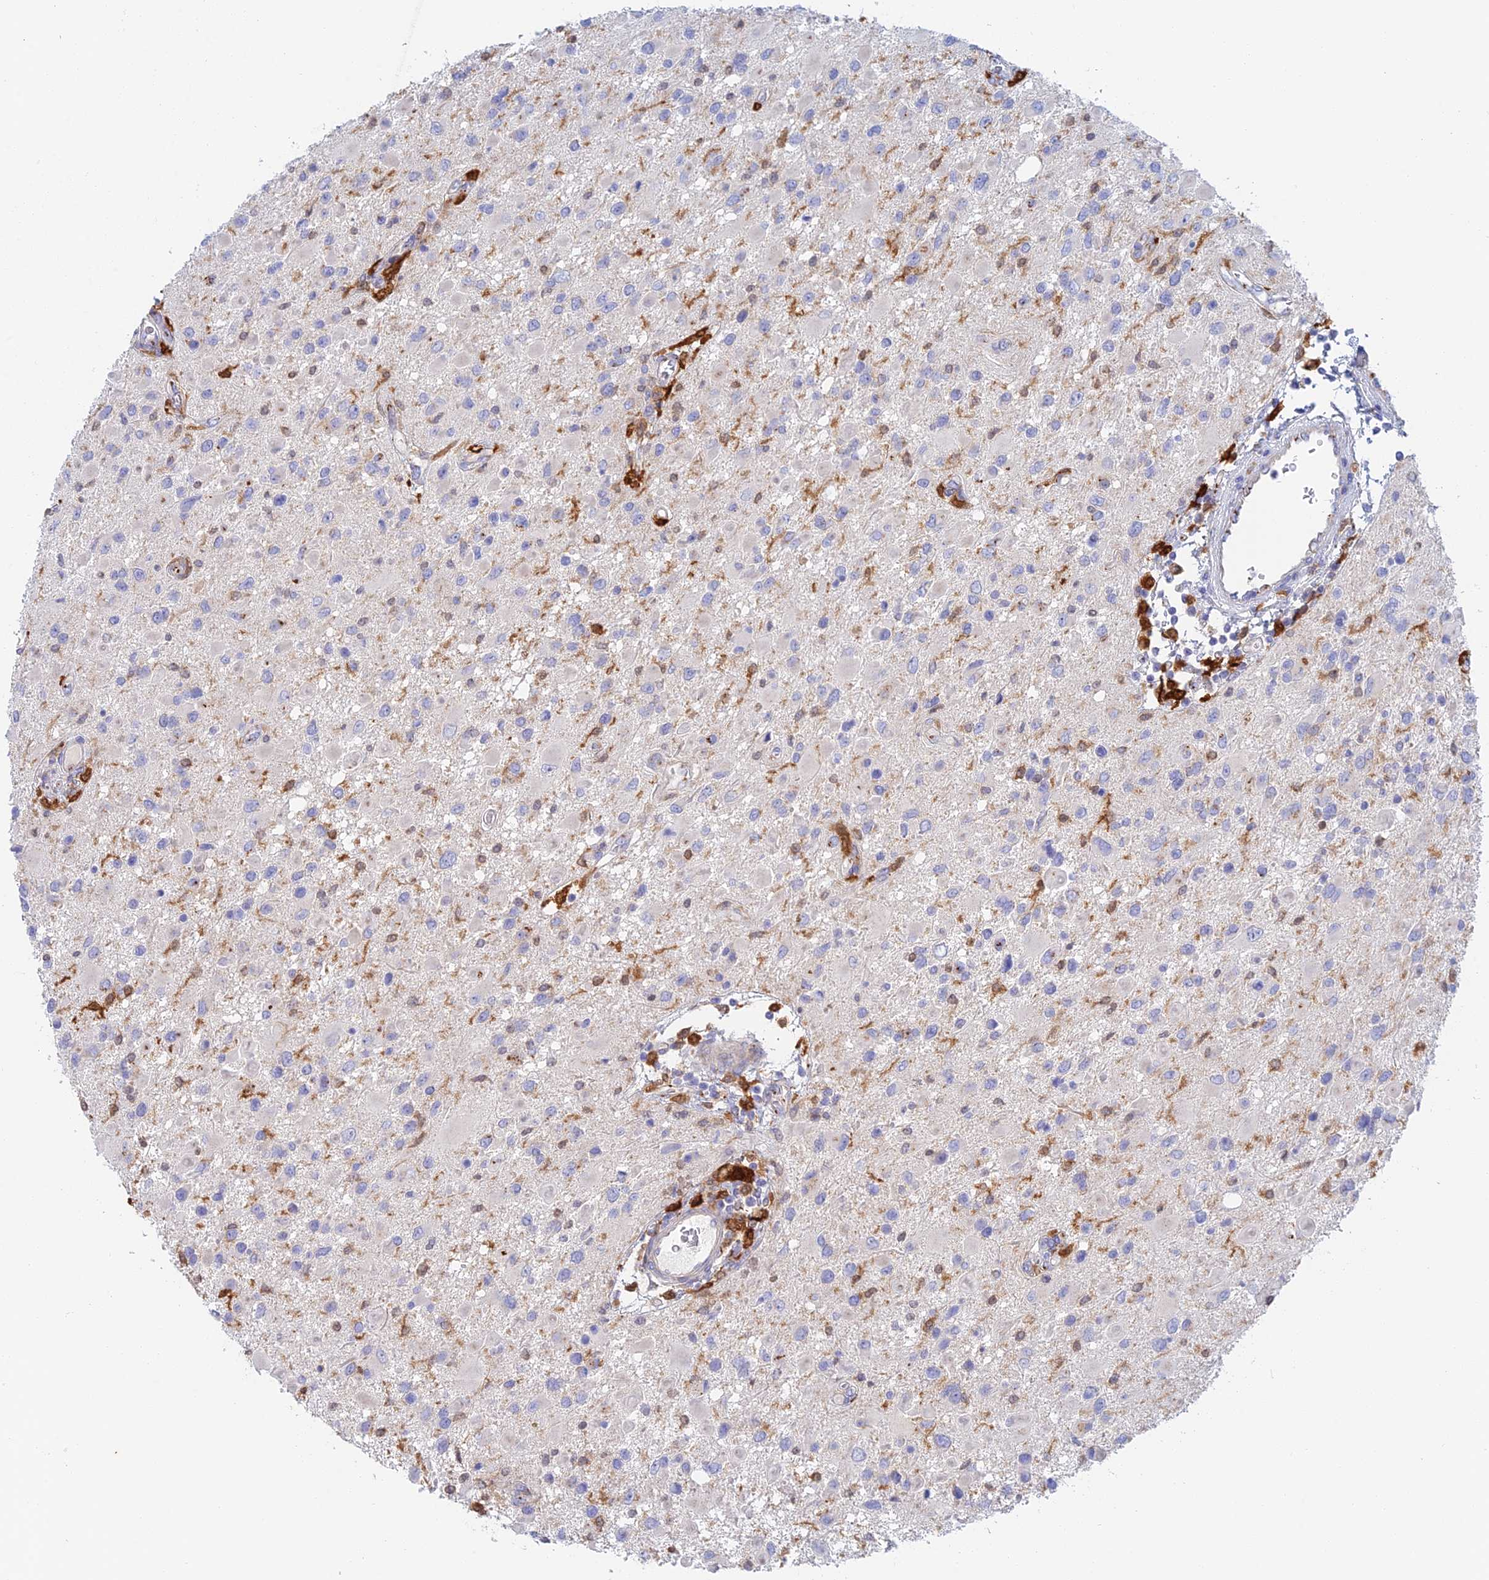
{"staining": {"intensity": "negative", "quantity": "none", "location": "none"}, "tissue": "glioma", "cell_type": "Tumor cells", "image_type": "cancer", "snomed": [{"axis": "morphology", "description": "Glioma, malignant, High grade"}, {"axis": "topography", "description": "Brain"}], "caption": "Protein analysis of malignant glioma (high-grade) reveals no significant positivity in tumor cells.", "gene": "SLC24A3", "patient": {"sex": "male", "age": 53}}